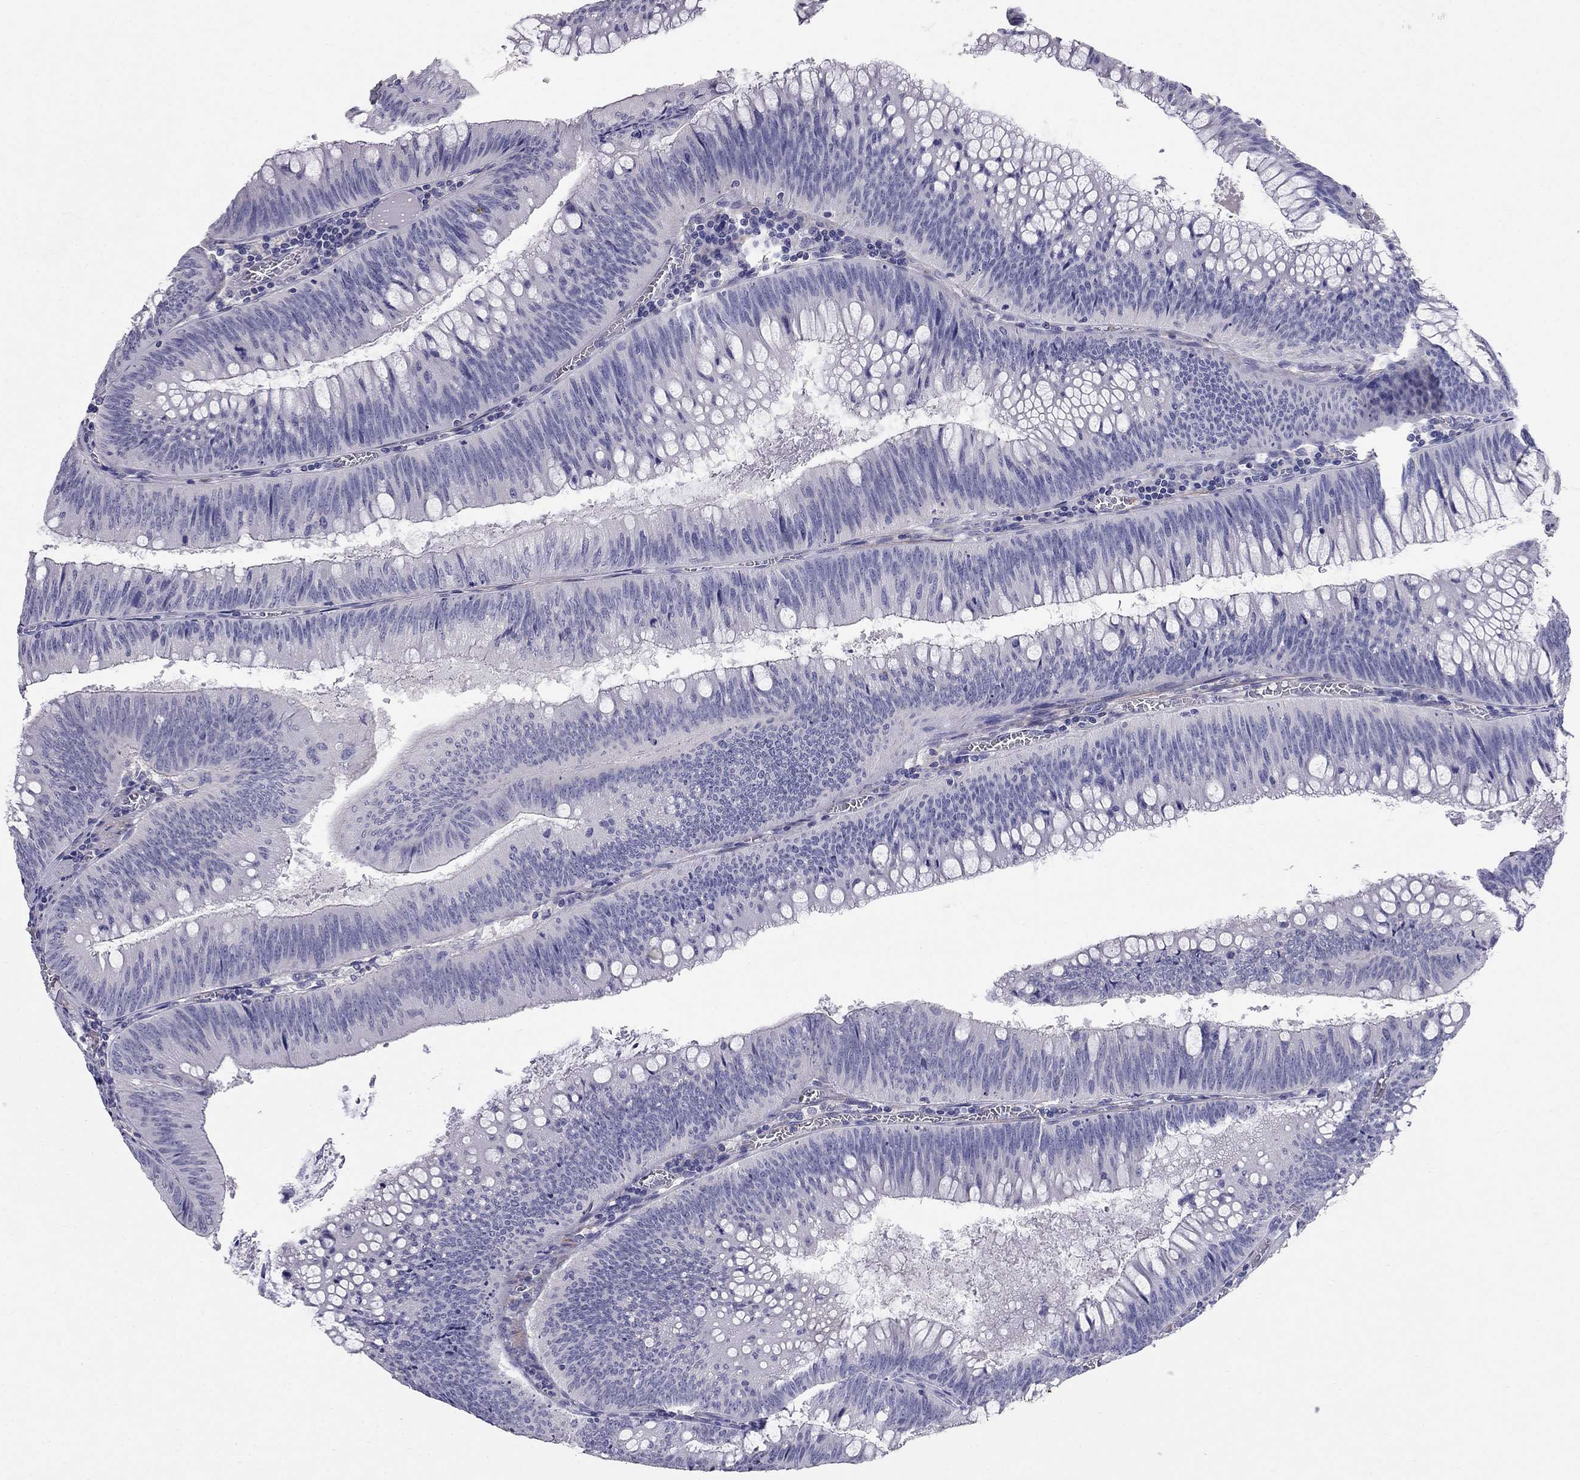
{"staining": {"intensity": "negative", "quantity": "none", "location": "none"}, "tissue": "colorectal cancer", "cell_type": "Tumor cells", "image_type": "cancer", "snomed": [{"axis": "morphology", "description": "Adenocarcinoma, NOS"}, {"axis": "topography", "description": "Rectum"}], "caption": "The immunohistochemistry image has no significant positivity in tumor cells of colorectal adenocarcinoma tissue.", "gene": "LY6H", "patient": {"sex": "female", "age": 72}}